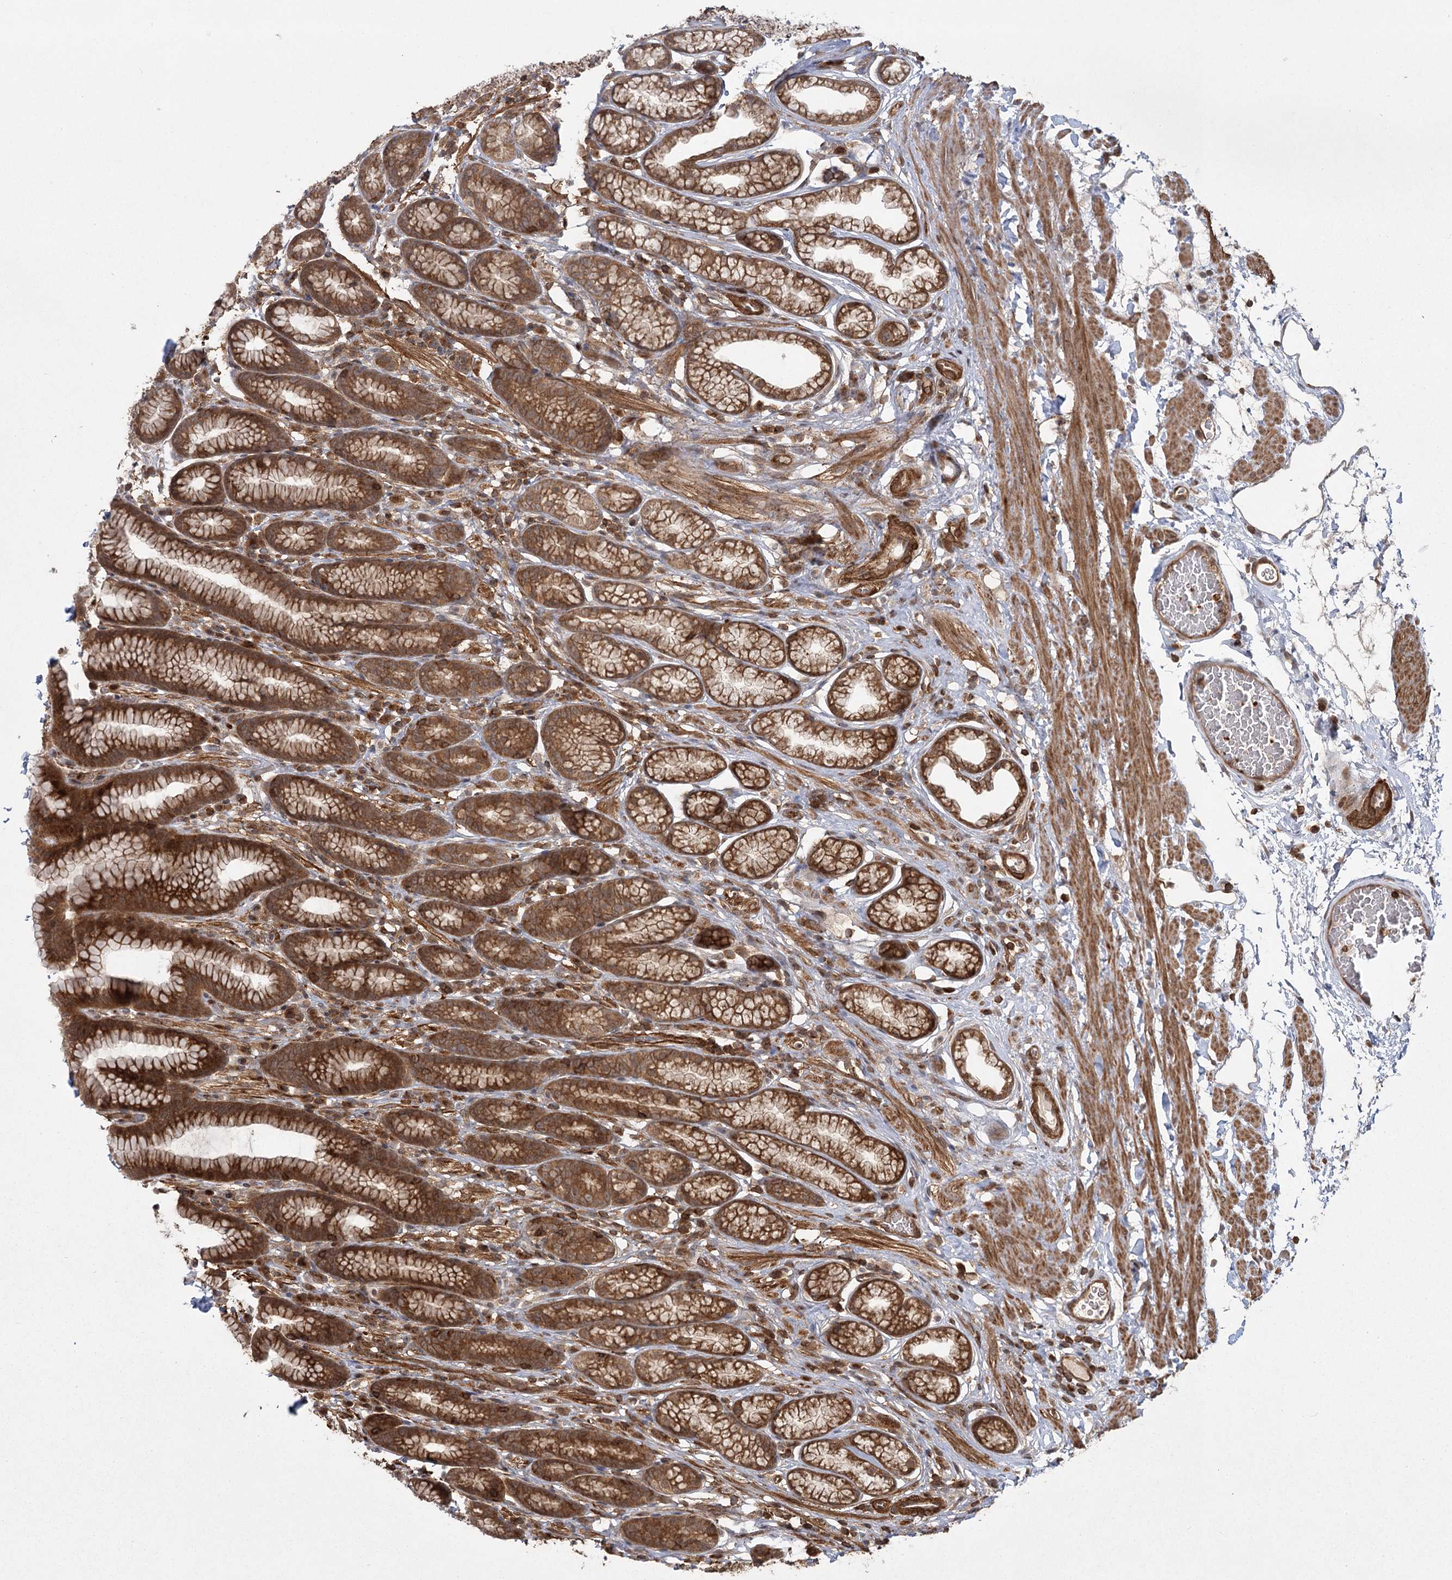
{"staining": {"intensity": "strong", "quantity": ">75%", "location": "cytoplasmic/membranous"}, "tissue": "stomach", "cell_type": "Glandular cells", "image_type": "normal", "snomed": [{"axis": "morphology", "description": "Normal tissue, NOS"}, {"axis": "topography", "description": "Stomach"}], "caption": "The histopathology image reveals immunohistochemical staining of unremarkable stomach. There is strong cytoplasmic/membranous staining is appreciated in about >75% of glandular cells. The staining was performed using DAB, with brown indicating positive protein expression. Nuclei are stained blue with hematoxylin.", "gene": "MDFIC", "patient": {"sex": "male", "age": 42}}